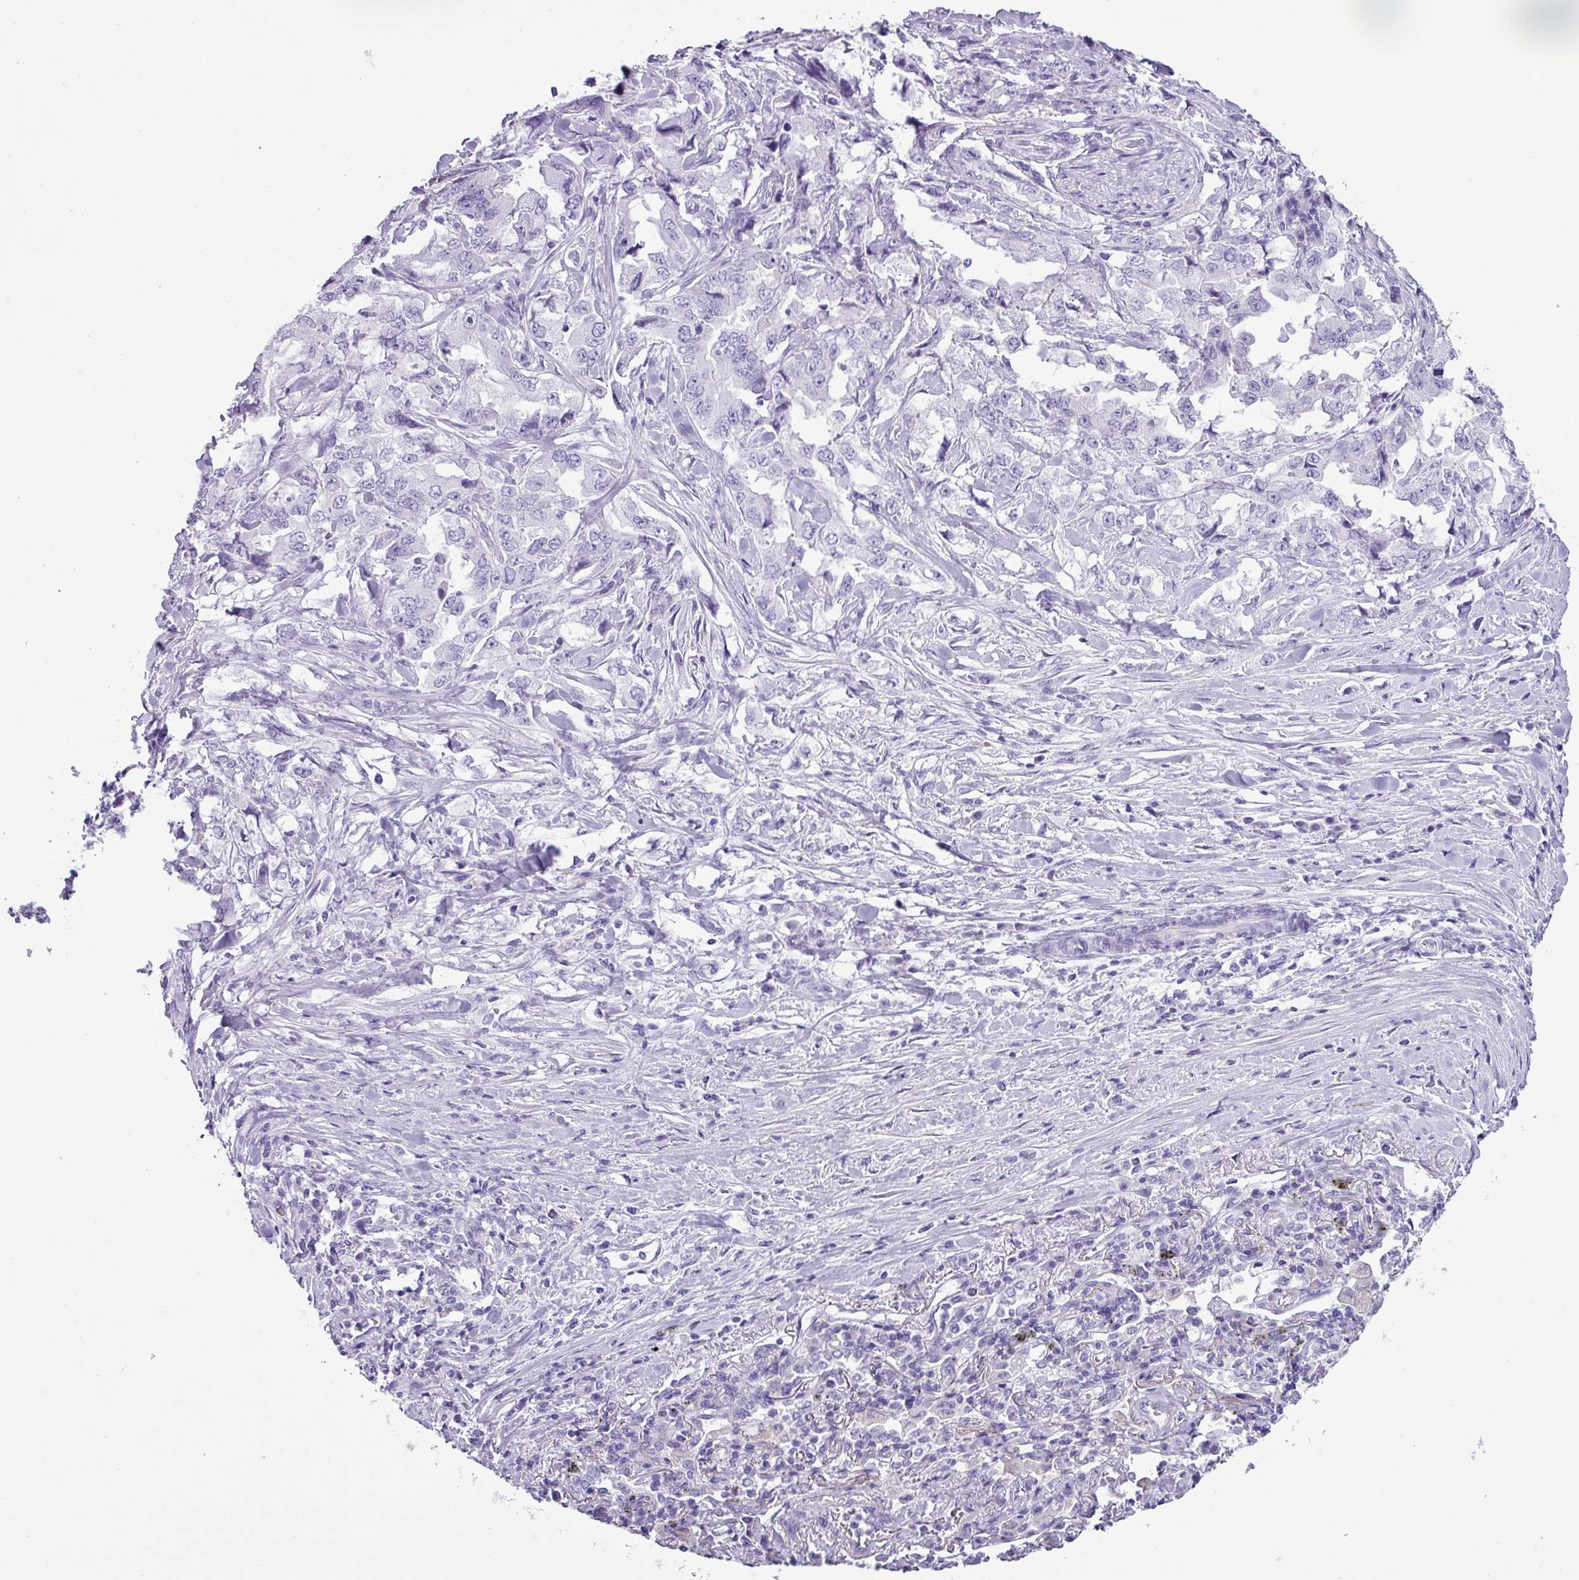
{"staining": {"intensity": "negative", "quantity": "none", "location": "none"}, "tissue": "lung cancer", "cell_type": "Tumor cells", "image_type": "cancer", "snomed": [{"axis": "morphology", "description": "Adenocarcinoma, NOS"}, {"axis": "topography", "description": "Lung"}], "caption": "This is an IHC image of human lung cancer (adenocarcinoma). There is no positivity in tumor cells.", "gene": "ALDH3A1", "patient": {"sex": "female", "age": 51}}